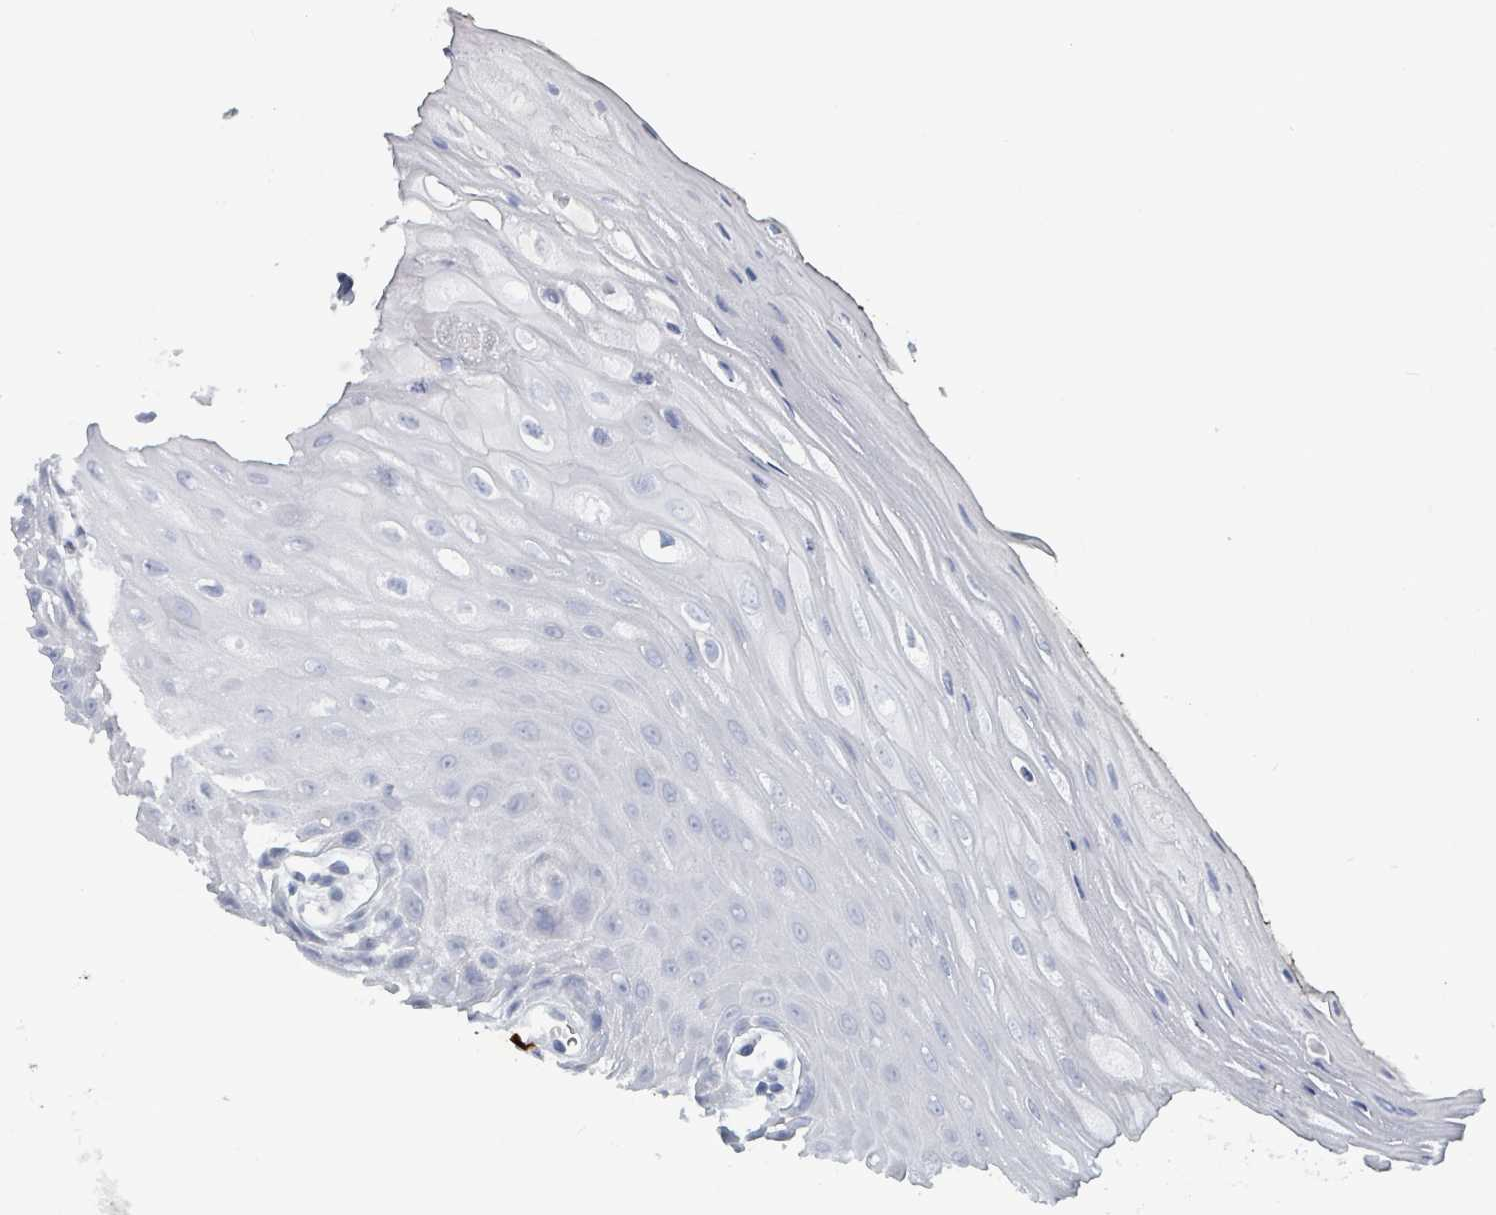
{"staining": {"intensity": "negative", "quantity": "none", "location": "none"}, "tissue": "oral mucosa", "cell_type": "Squamous epithelial cells", "image_type": "normal", "snomed": [{"axis": "morphology", "description": "Normal tissue, NOS"}, {"axis": "topography", "description": "Oral tissue"}, {"axis": "topography", "description": "Tounge, NOS"}], "caption": "Immunohistochemical staining of normal human oral mucosa reveals no significant expression in squamous epithelial cells.", "gene": "VPS13D", "patient": {"sex": "female", "age": 59}}